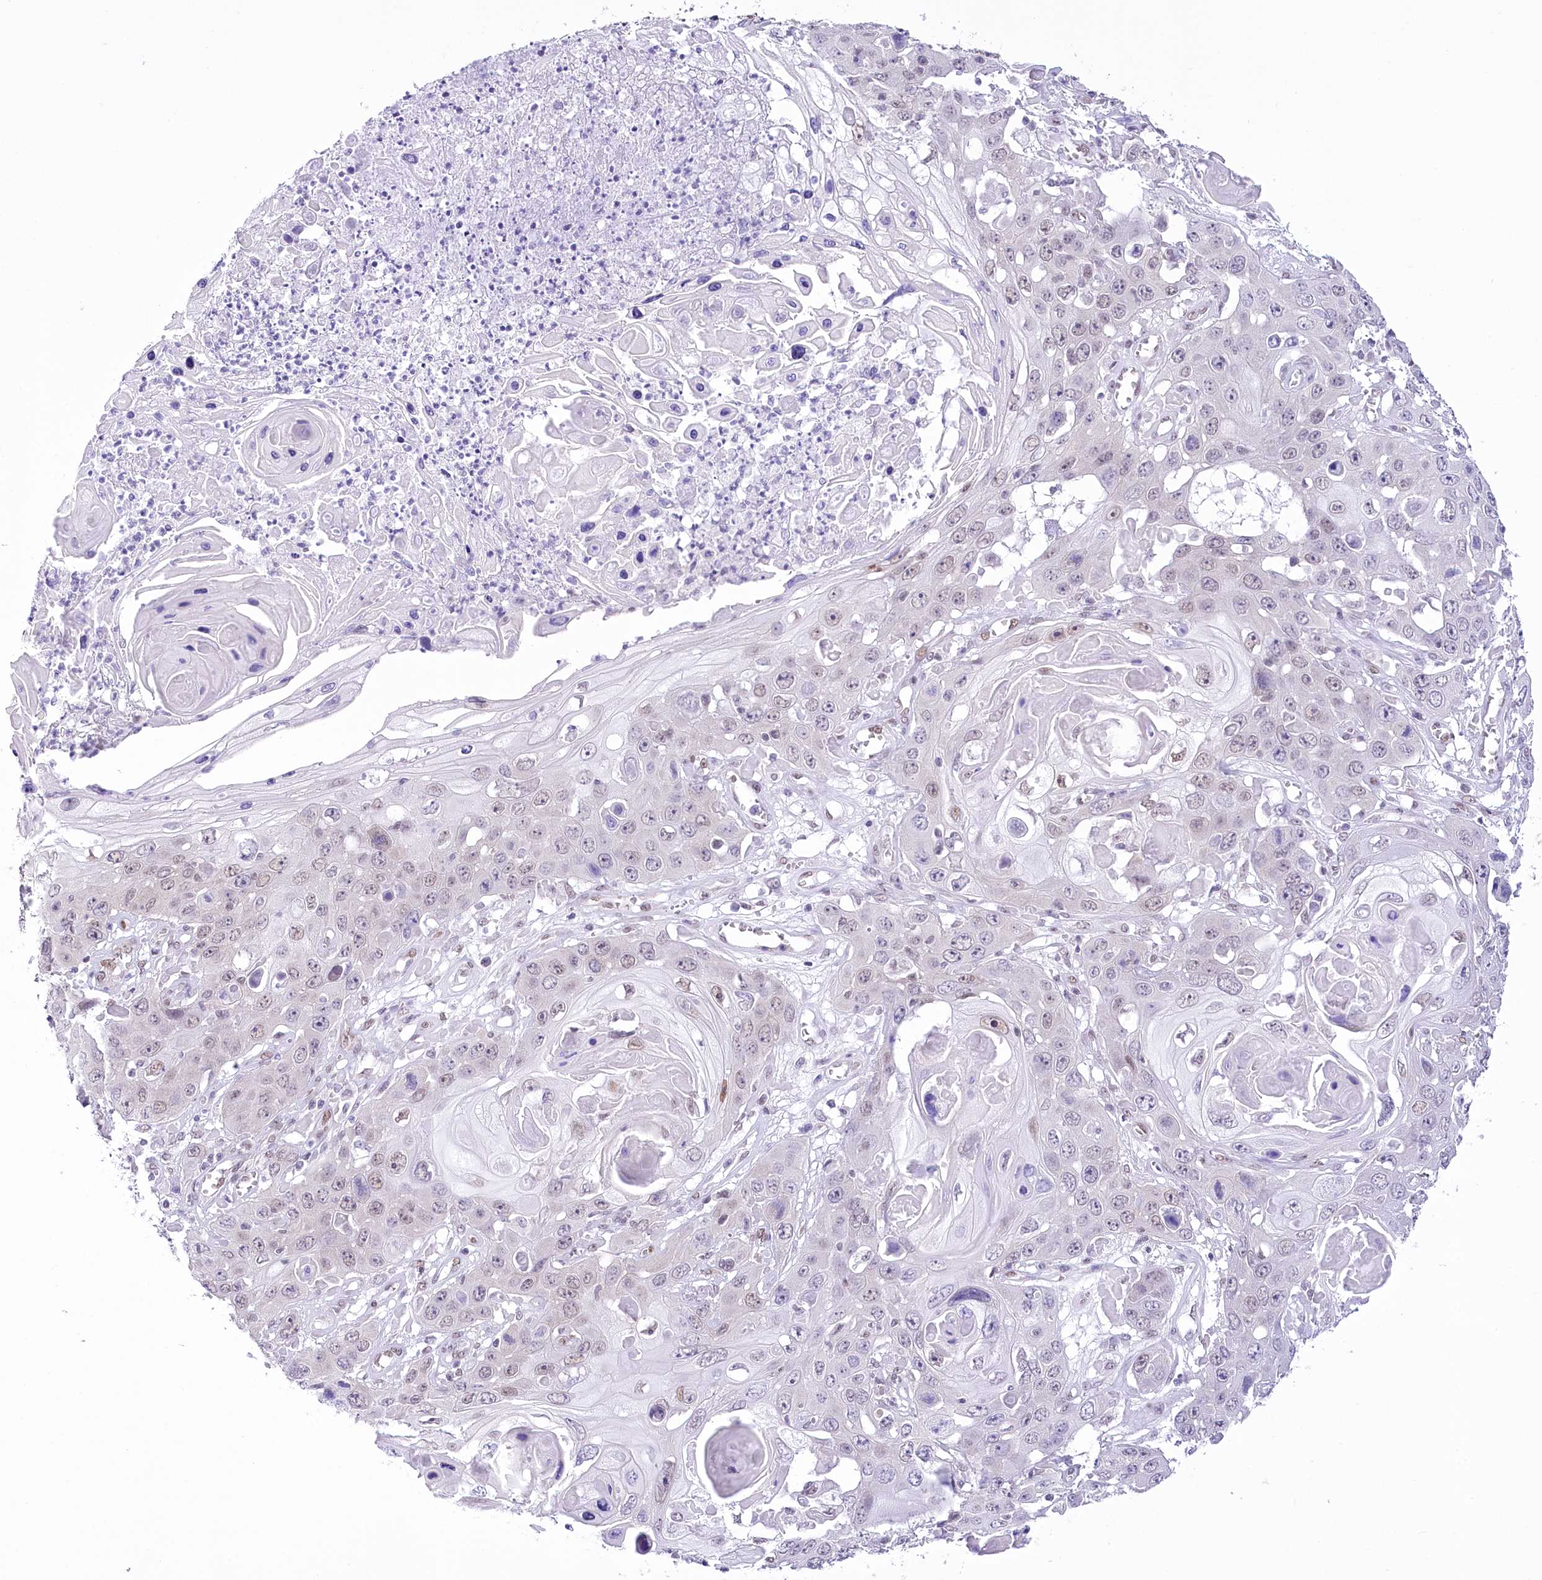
{"staining": {"intensity": "weak", "quantity": "25%-75%", "location": "nuclear"}, "tissue": "skin cancer", "cell_type": "Tumor cells", "image_type": "cancer", "snomed": [{"axis": "morphology", "description": "Squamous cell carcinoma, NOS"}, {"axis": "topography", "description": "Skin"}], "caption": "Tumor cells reveal low levels of weak nuclear expression in approximately 25%-75% of cells in human skin cancer (squamous cell carcinoma).", "gene": "HNRNPA0", "patient": {"sex": "male", "age": 55}}